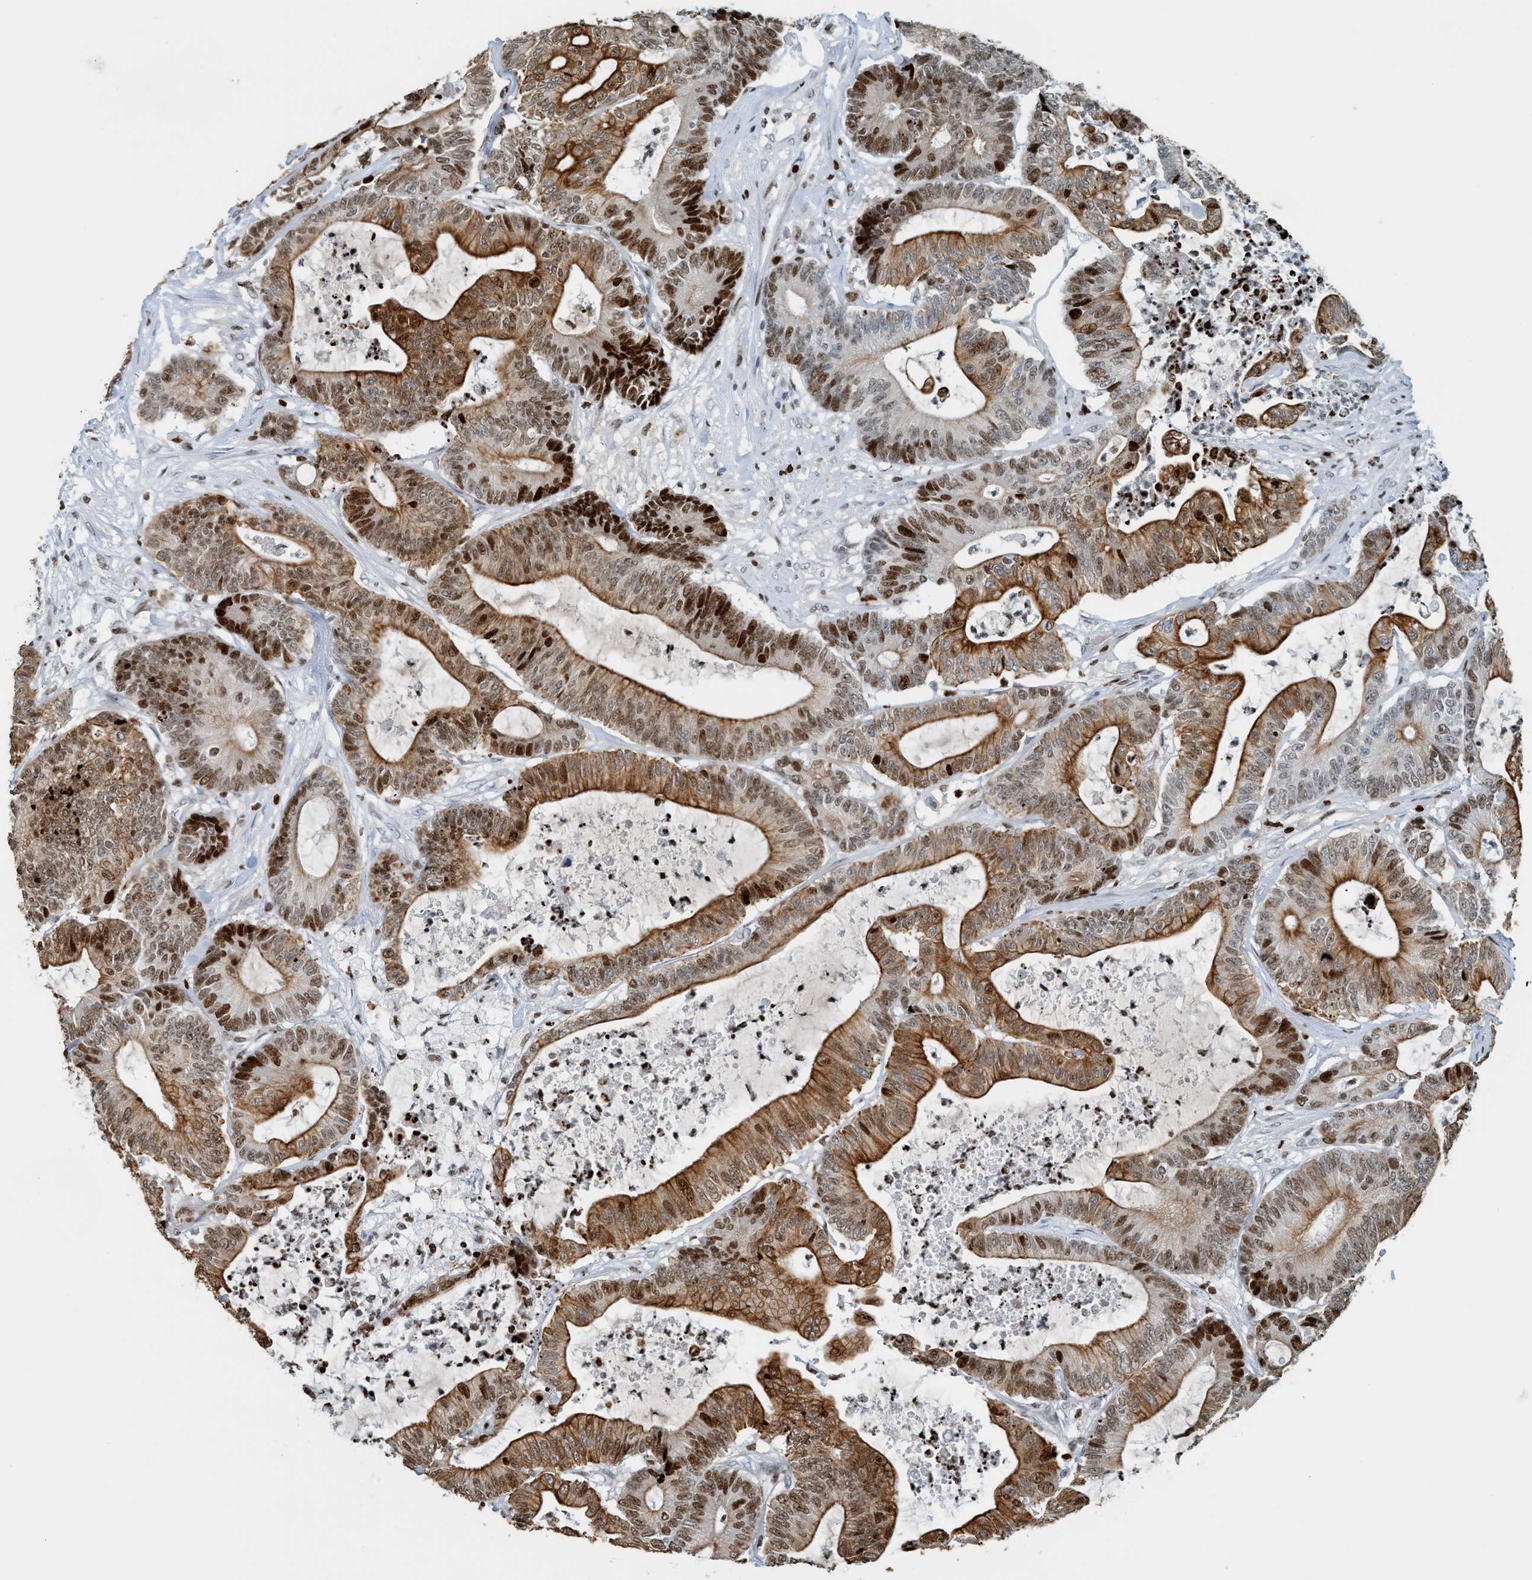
{"staining": {"intensity": "moderate", "quantity": ">75%", "location": "cytoplasmic/membranous,nuclear"}, "tissue": "colorectal cancer", "cell_type": "Tumor cells", "image_type": "cancer", "snomed": [{"axis": "morphology", "description": "Adenocarcinoma, NOS"}, {"axis": "topography", "description": "Colon"}], "caption": "Colorectal cancer stained for a protein demonstrates moderate cytoplasmic/membranous and nuclear positivity in tumor cells.", "gene": "SH3D19", "patient": {"sex": "female", "age": 84}}